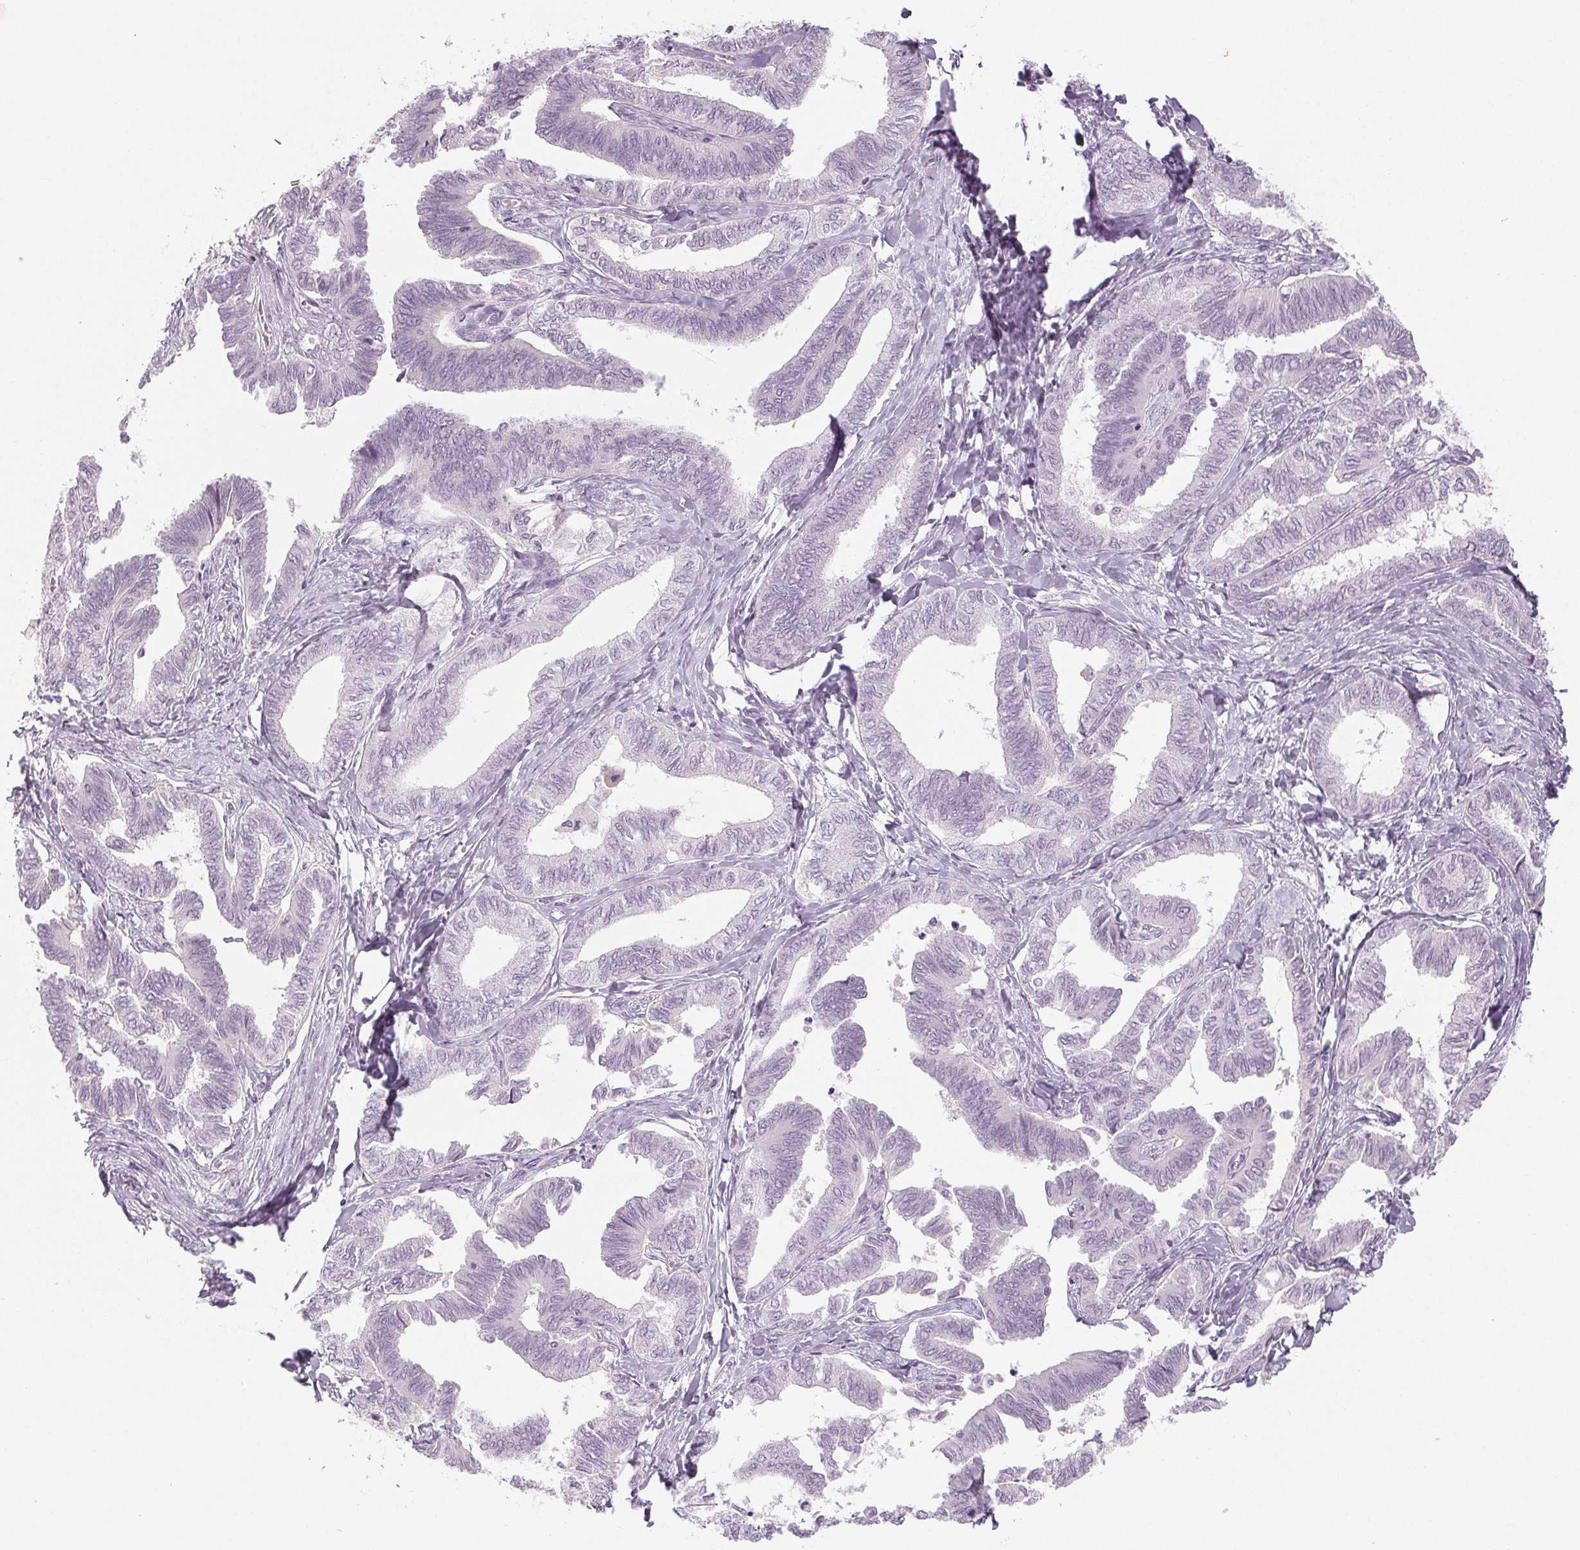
{"staining": {"intensity": "negative", "quantity": "none", "location": "none"}, "tissue": "ovarian cancer", "cell_type": "Tumor cells", "image_type": "cancer", "snomed": [{"axis": "morphology", "description": "Carcinoma, endometroid"}, {"axis": "topography", "description": "Ovary"}], "caption": "This is an immunohistochemistry (IHC) photomicrograph of human ovarian cancer (endometroid carcinoma). There is no staining in tumor cells.", "gene": "EHHADH", "patient": {"sex": "female", "age": 70}}